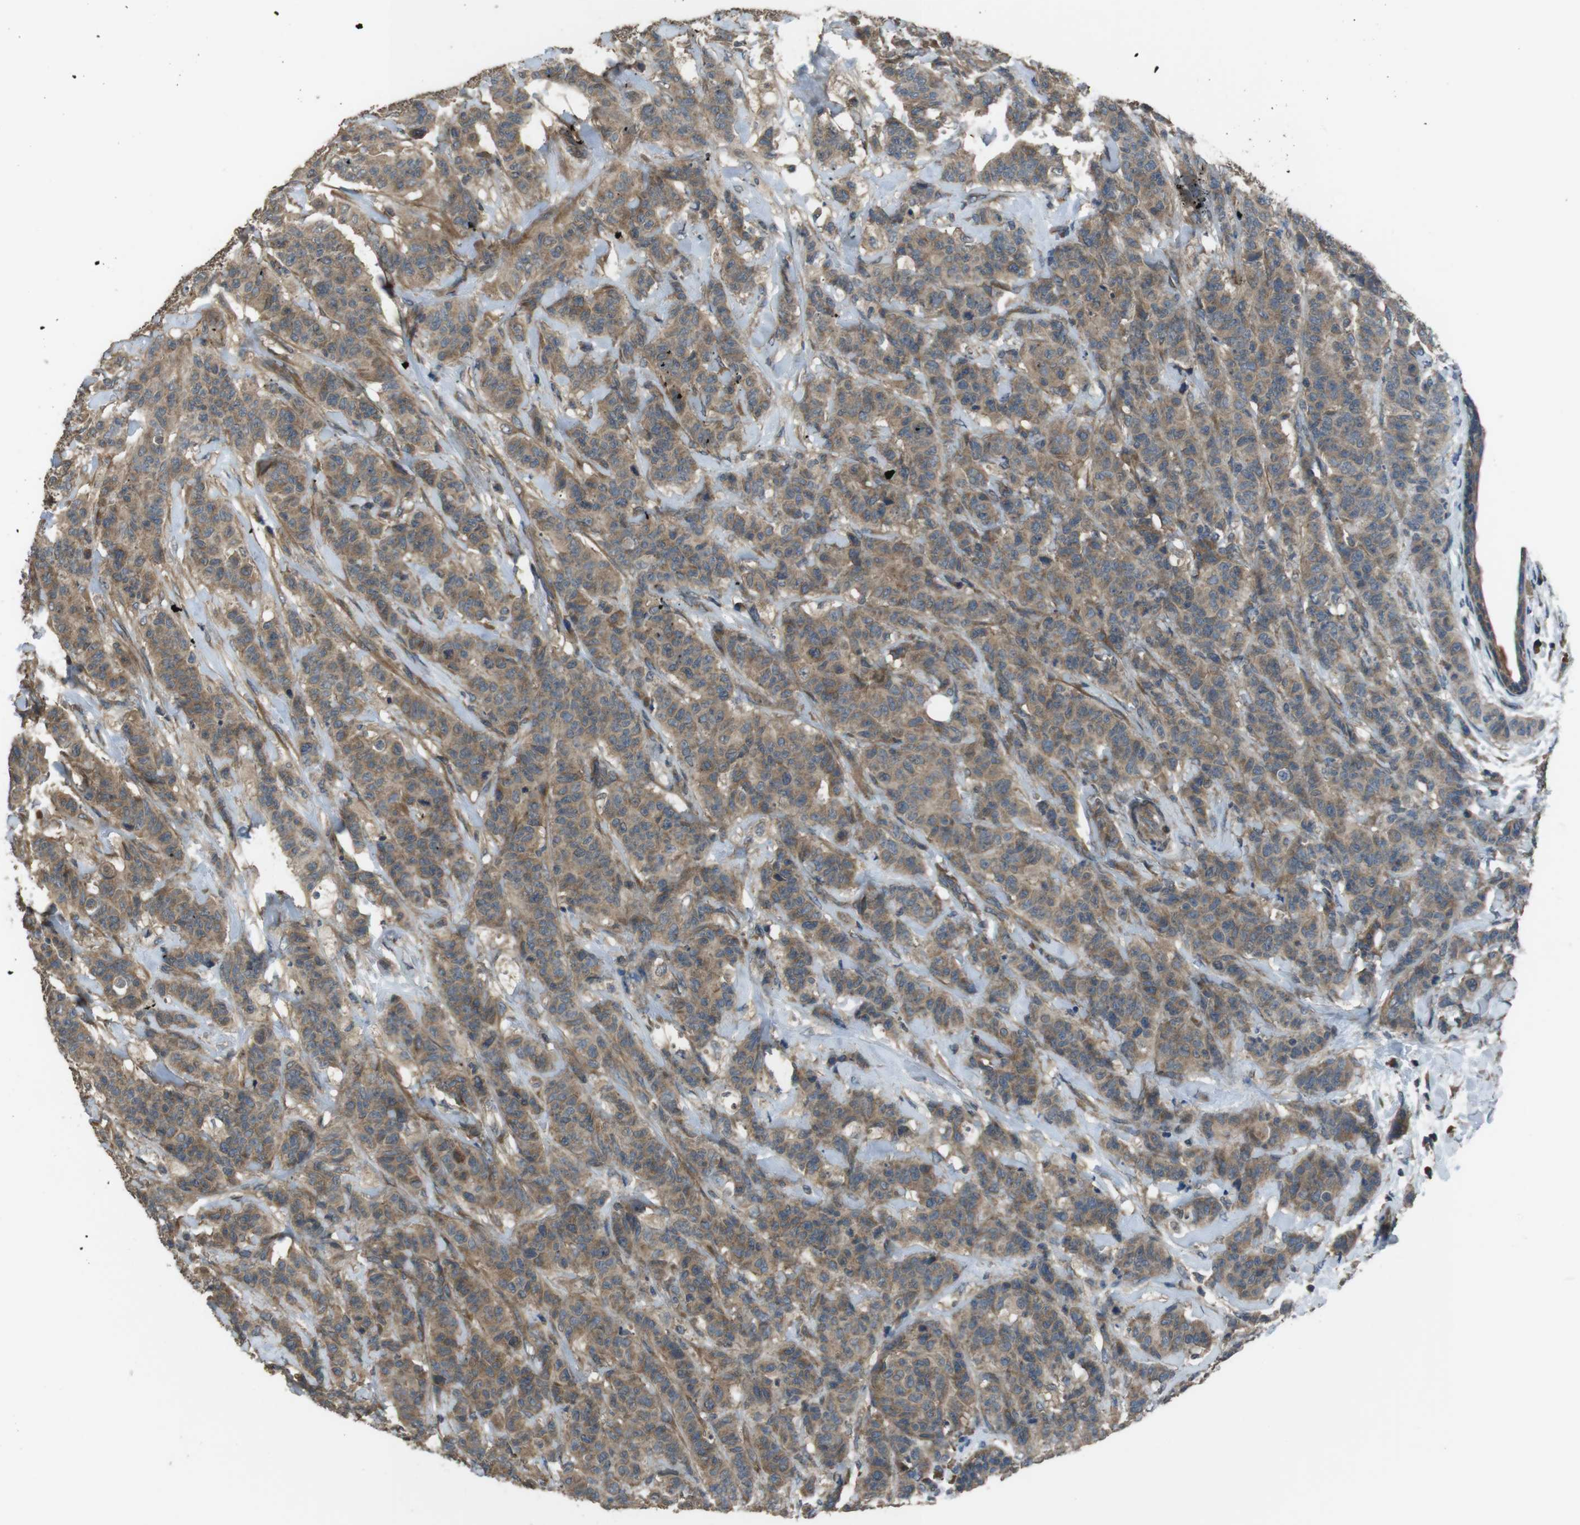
{"staining": {"intensity": "moderate", "quantity": ">75%", "location": "cytoplasmic/membranous"}, "tissue": "breast cancer", "cell_type": "Tumor cells", "image_type": "cancer", "snomed": [{"axis": "morphology", "description": "Normal tissue, NOS"}, {"axis": "morphology", "description": "Duct carcinoma"}, {"axis": "topography", "description": "Breast"}], "caption": "A brown stain shows moderate cytoplasmic/membranous staining of a protein in breast cancer (infiltrating ductal carcinoma) tumor cells. (DAB (3,3'-diaminobenzidine) = brown stain, brightfield microscopy at high magnification).", "gene": "FUT2", "patient": {"sex": "female", "age": 40}}